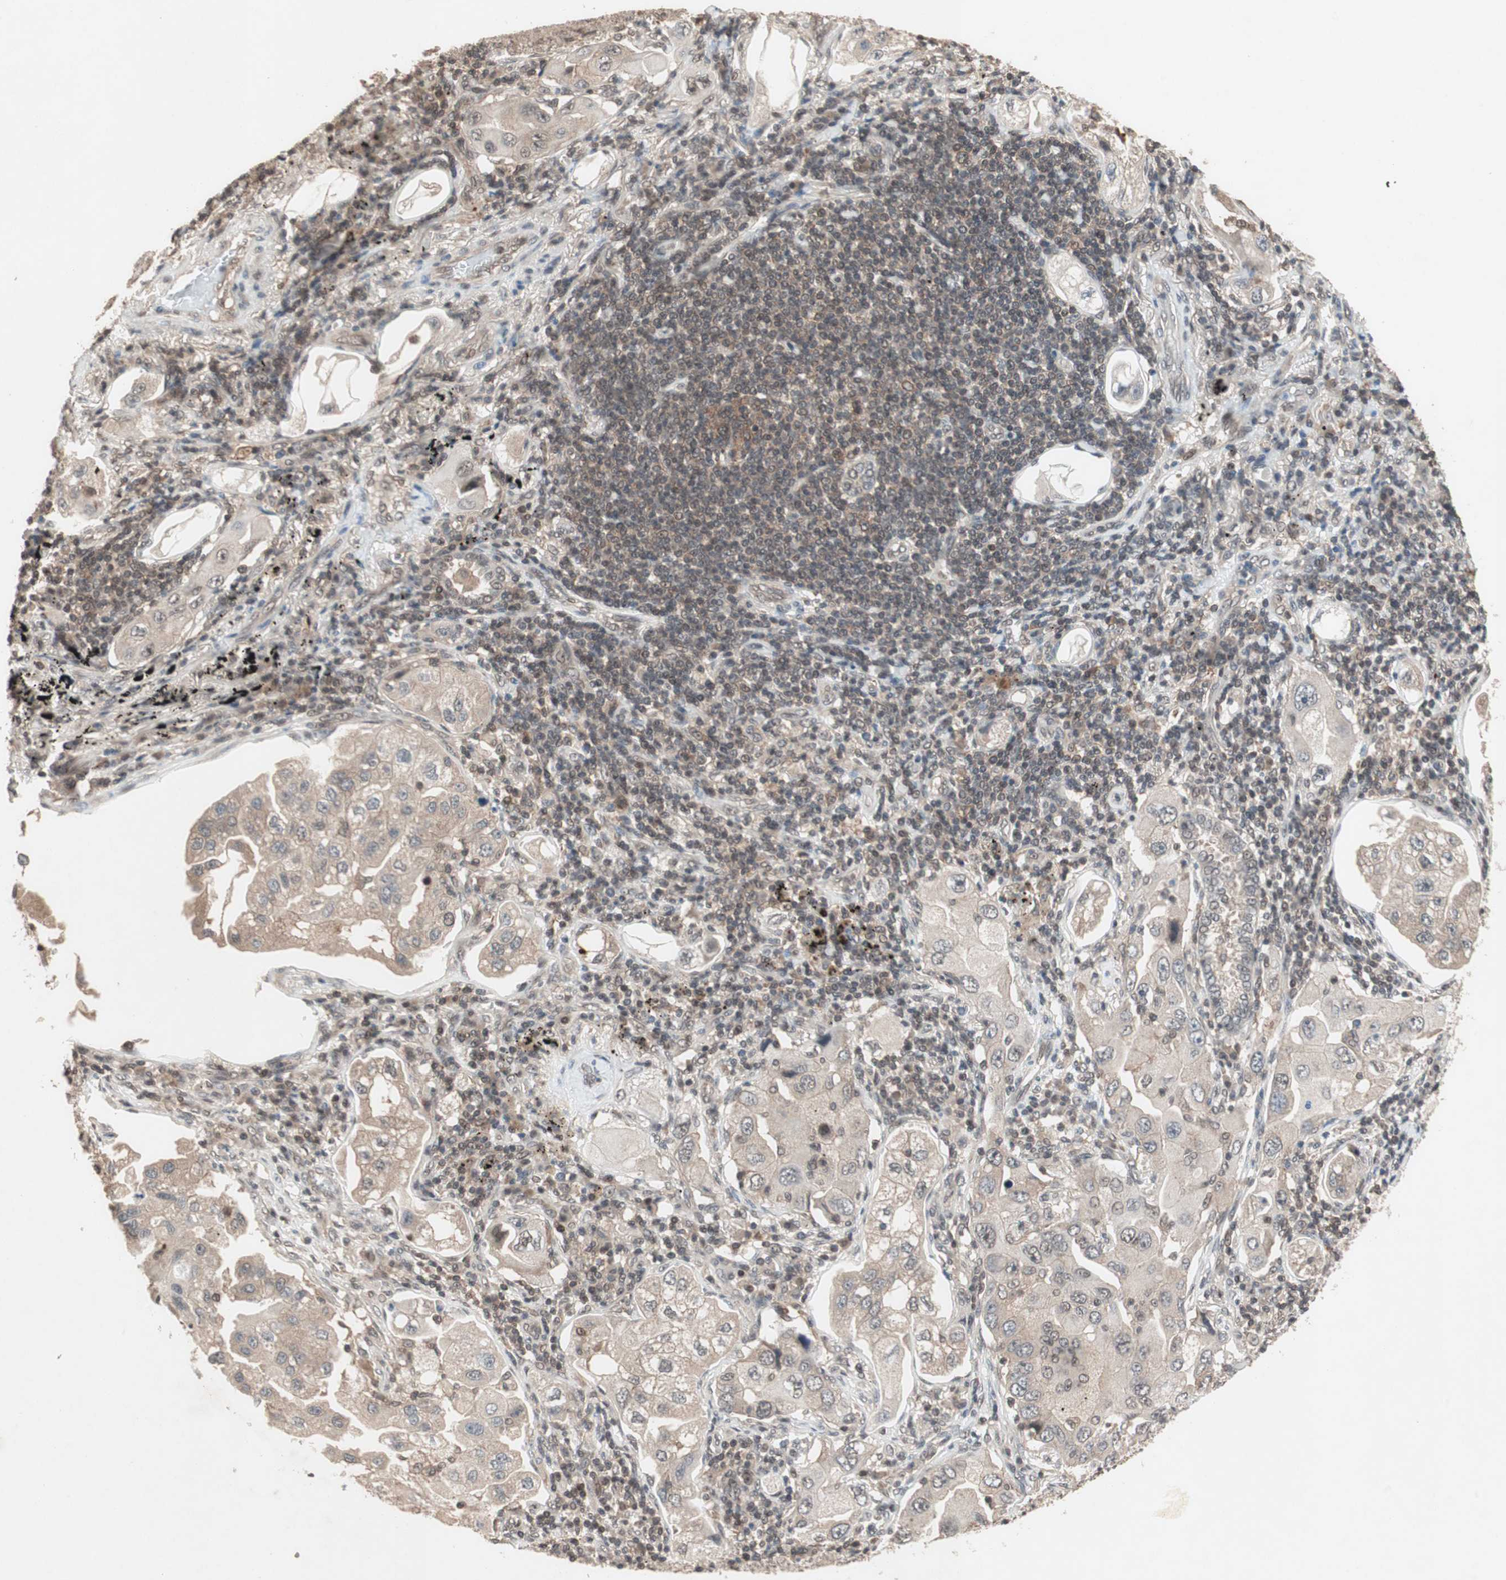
{"staining": {"intensity": "weak", "quantity": "25%-75%", "location": "cytoplasmic/membranous,nuclear"}, "tissue": "lung cancer", "cell_type": "Tumor cells", "image_type": "cancer", "snomed": [{"axis": "morphology", "description": "Adenocarcinoma, NOS"}, {"axis": "topography", "description": "Lung"}], "caption": "Lung cancer tissue reveals weak cytoplasmic/membranous and nuclear expression in about 25%-75% of tumor cells", "gene": "GART", "patient": {"sex": "female", "age": 65}}